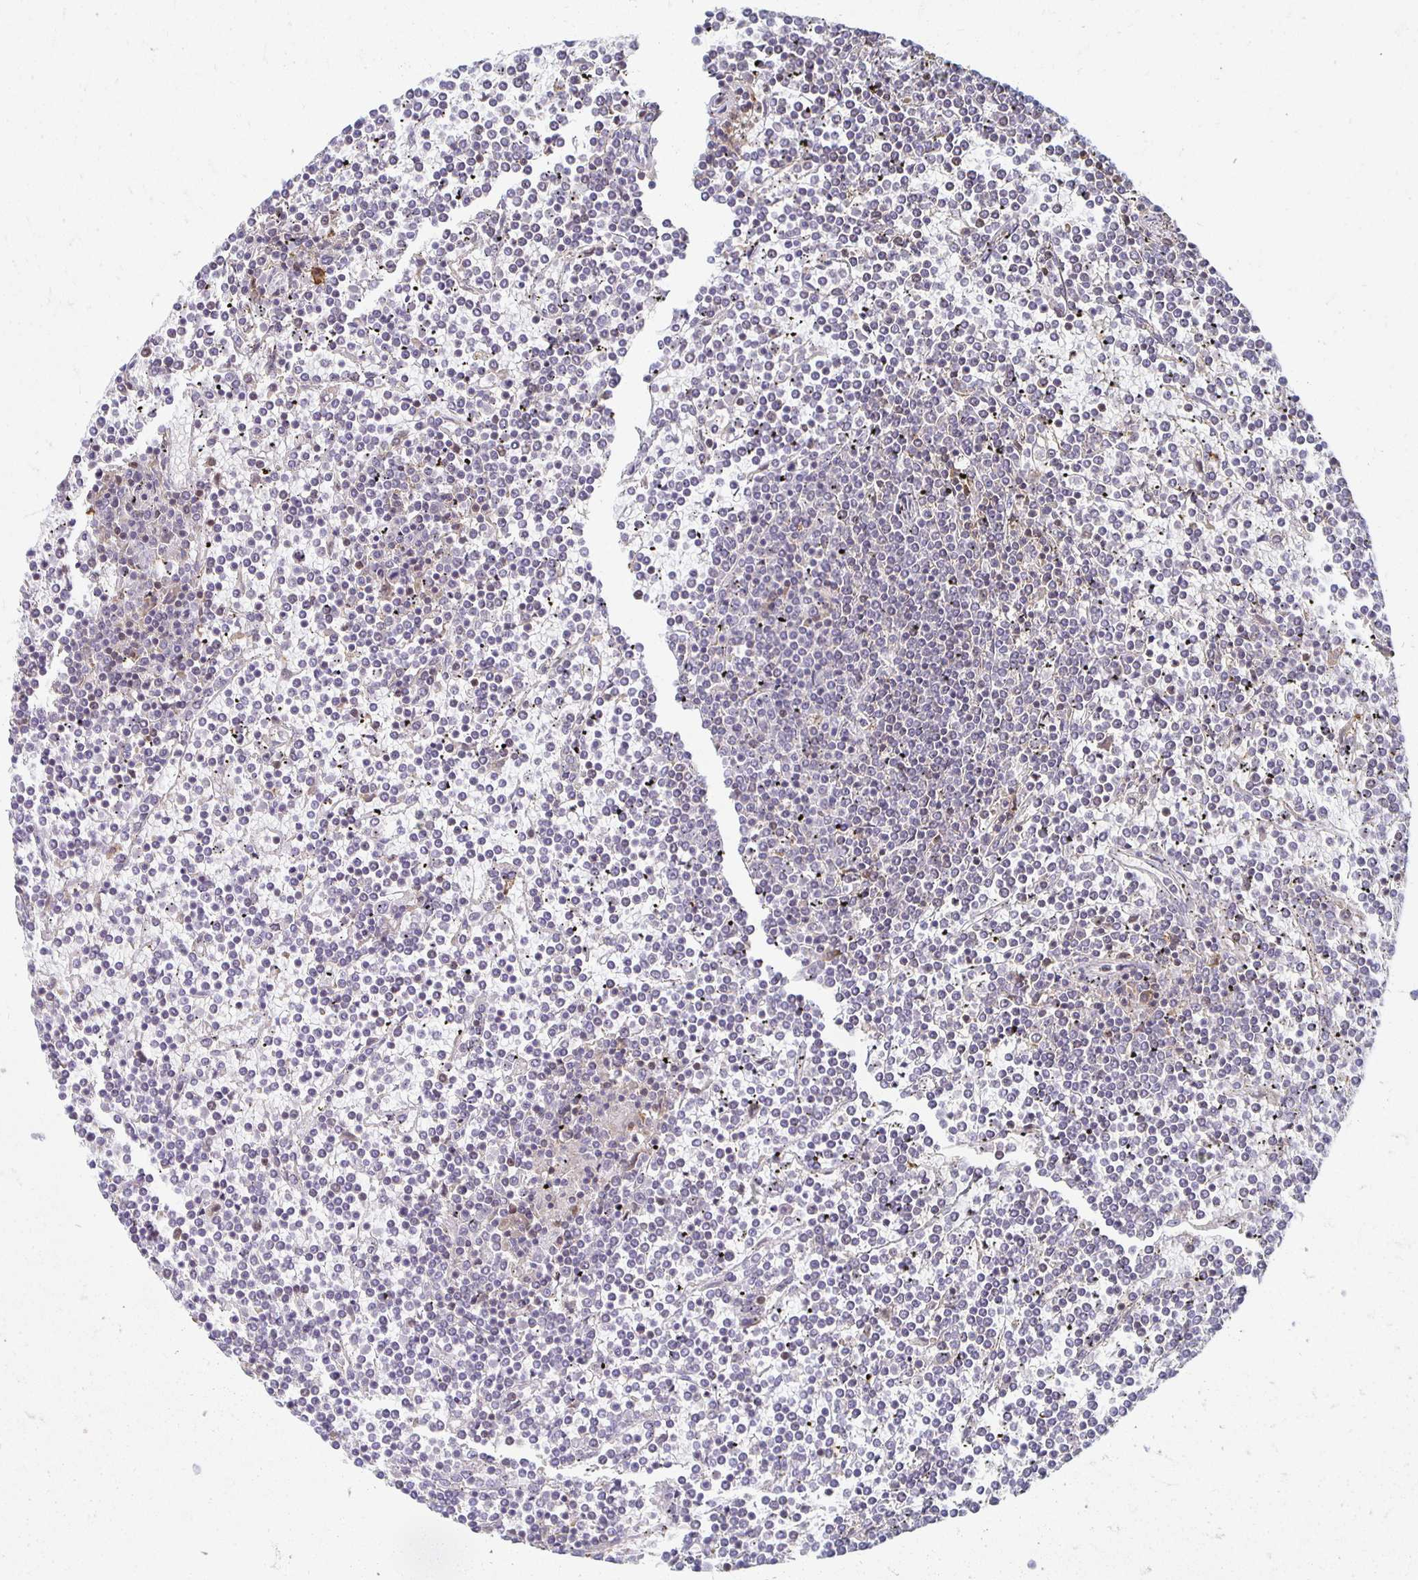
{"staining": {"intensity": "negative", "quantity": "none", "location": "none"}, "tissue": "lymphoma", "cell_type": "Tumor cells", "image_type": "cancer", "snomed": [{"axis": "morphology", "description": "Malignant lymphoma, non-Hodgkin's type, Low grade"}, {"axis": "topography", "description": "Spleen"}], "caption": "Tumor cells are negative for protein expression in human lymphoma.", "gene": "ZNF692", "patient": {"sex": "female", "age": 19}}